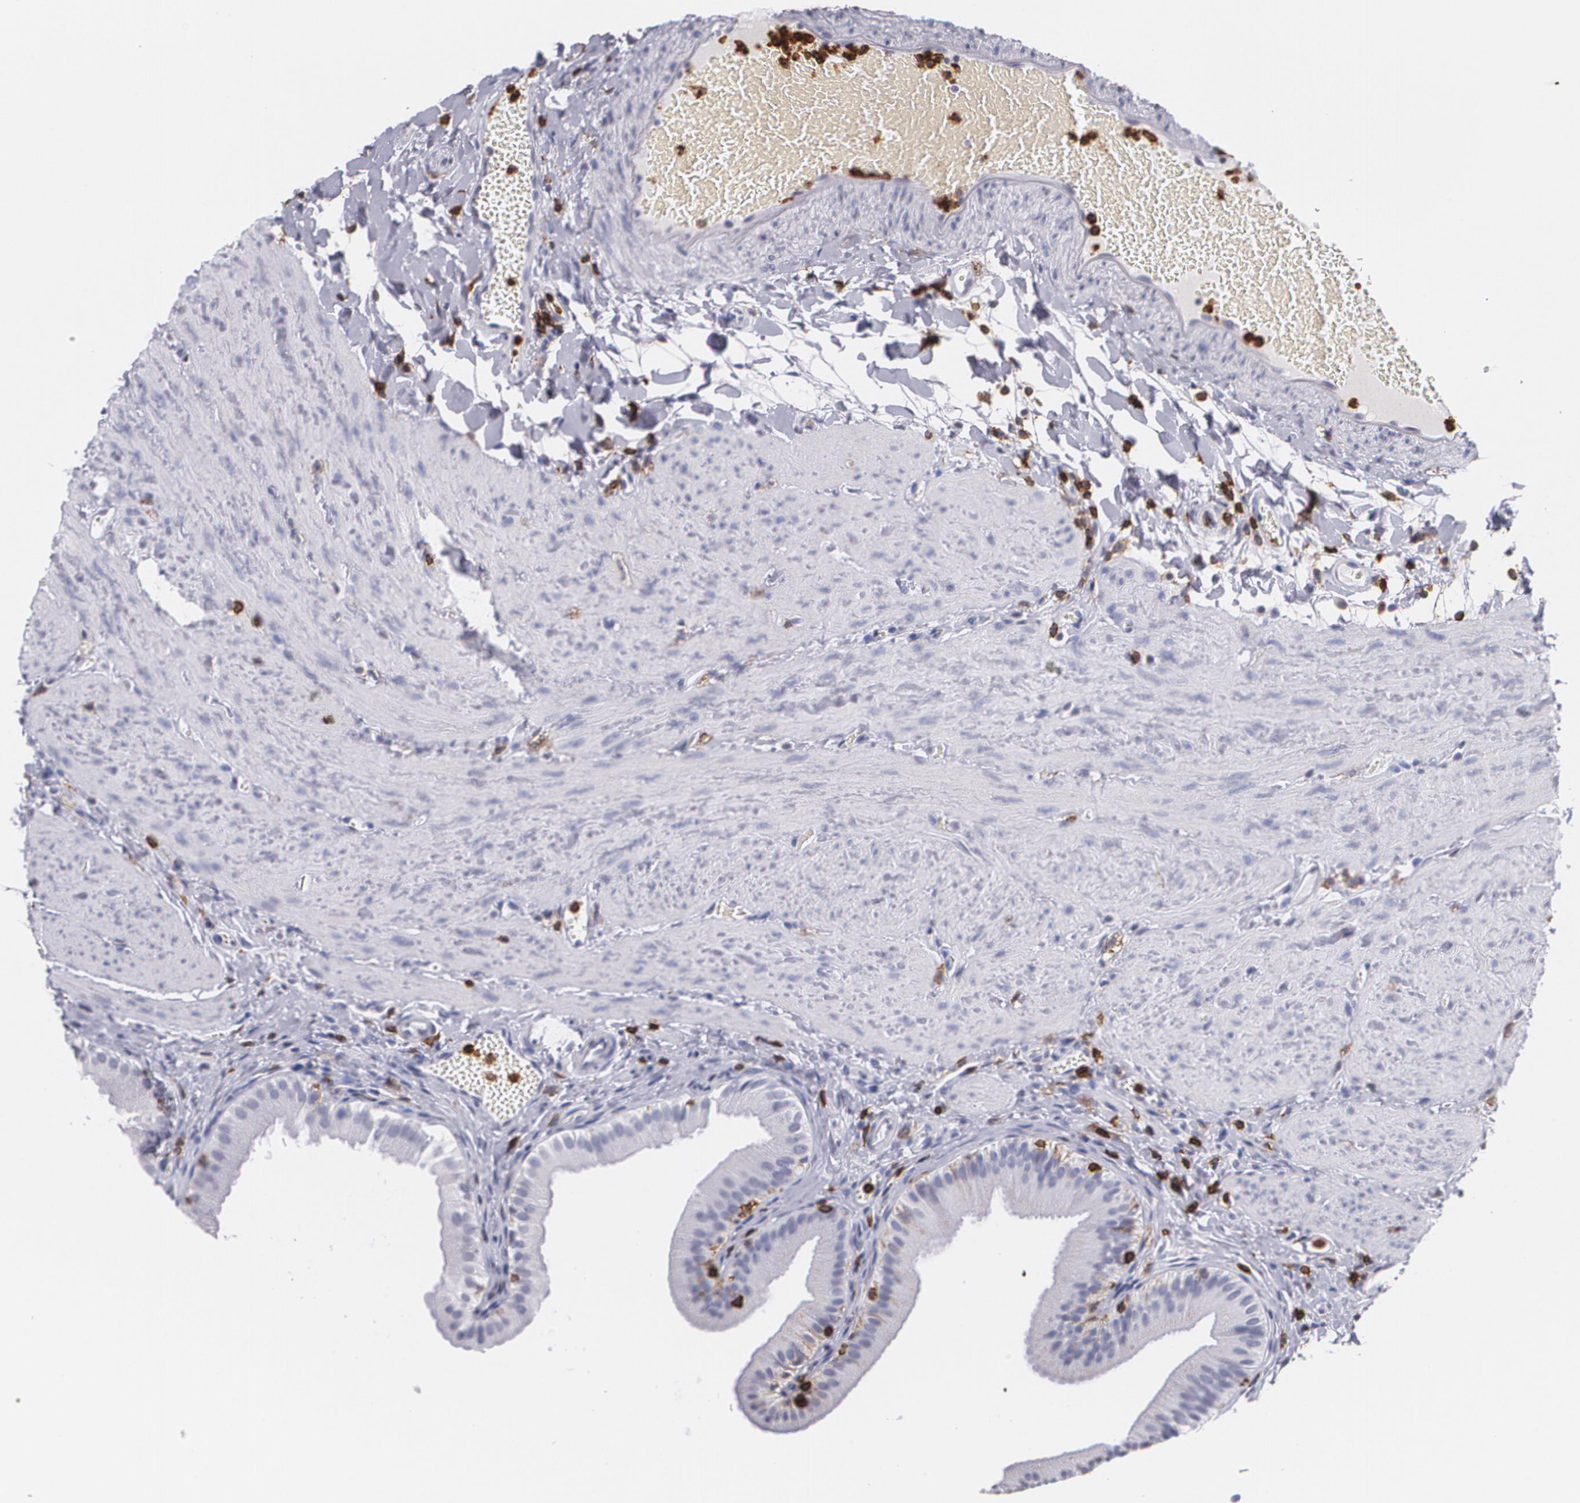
{"staining": {"intensity": "negative", "quantity": "none", "location": "none"}, "tissue": "gallbladder", "cell_type": "Glandular cells", "image_type": "normal", "snomed": [{"axis": "morphology", "description": "Normal tissue, NOS"}, {"axis": "topography", "description": "Gallbladder"}], "caption": "This is an immunohistochemistry micrograph of unremarkable human gallbladder. There is no positivity in glandular cells.", "gene": "PTPRC", "patient": {"sex": "female", "age": 24}}